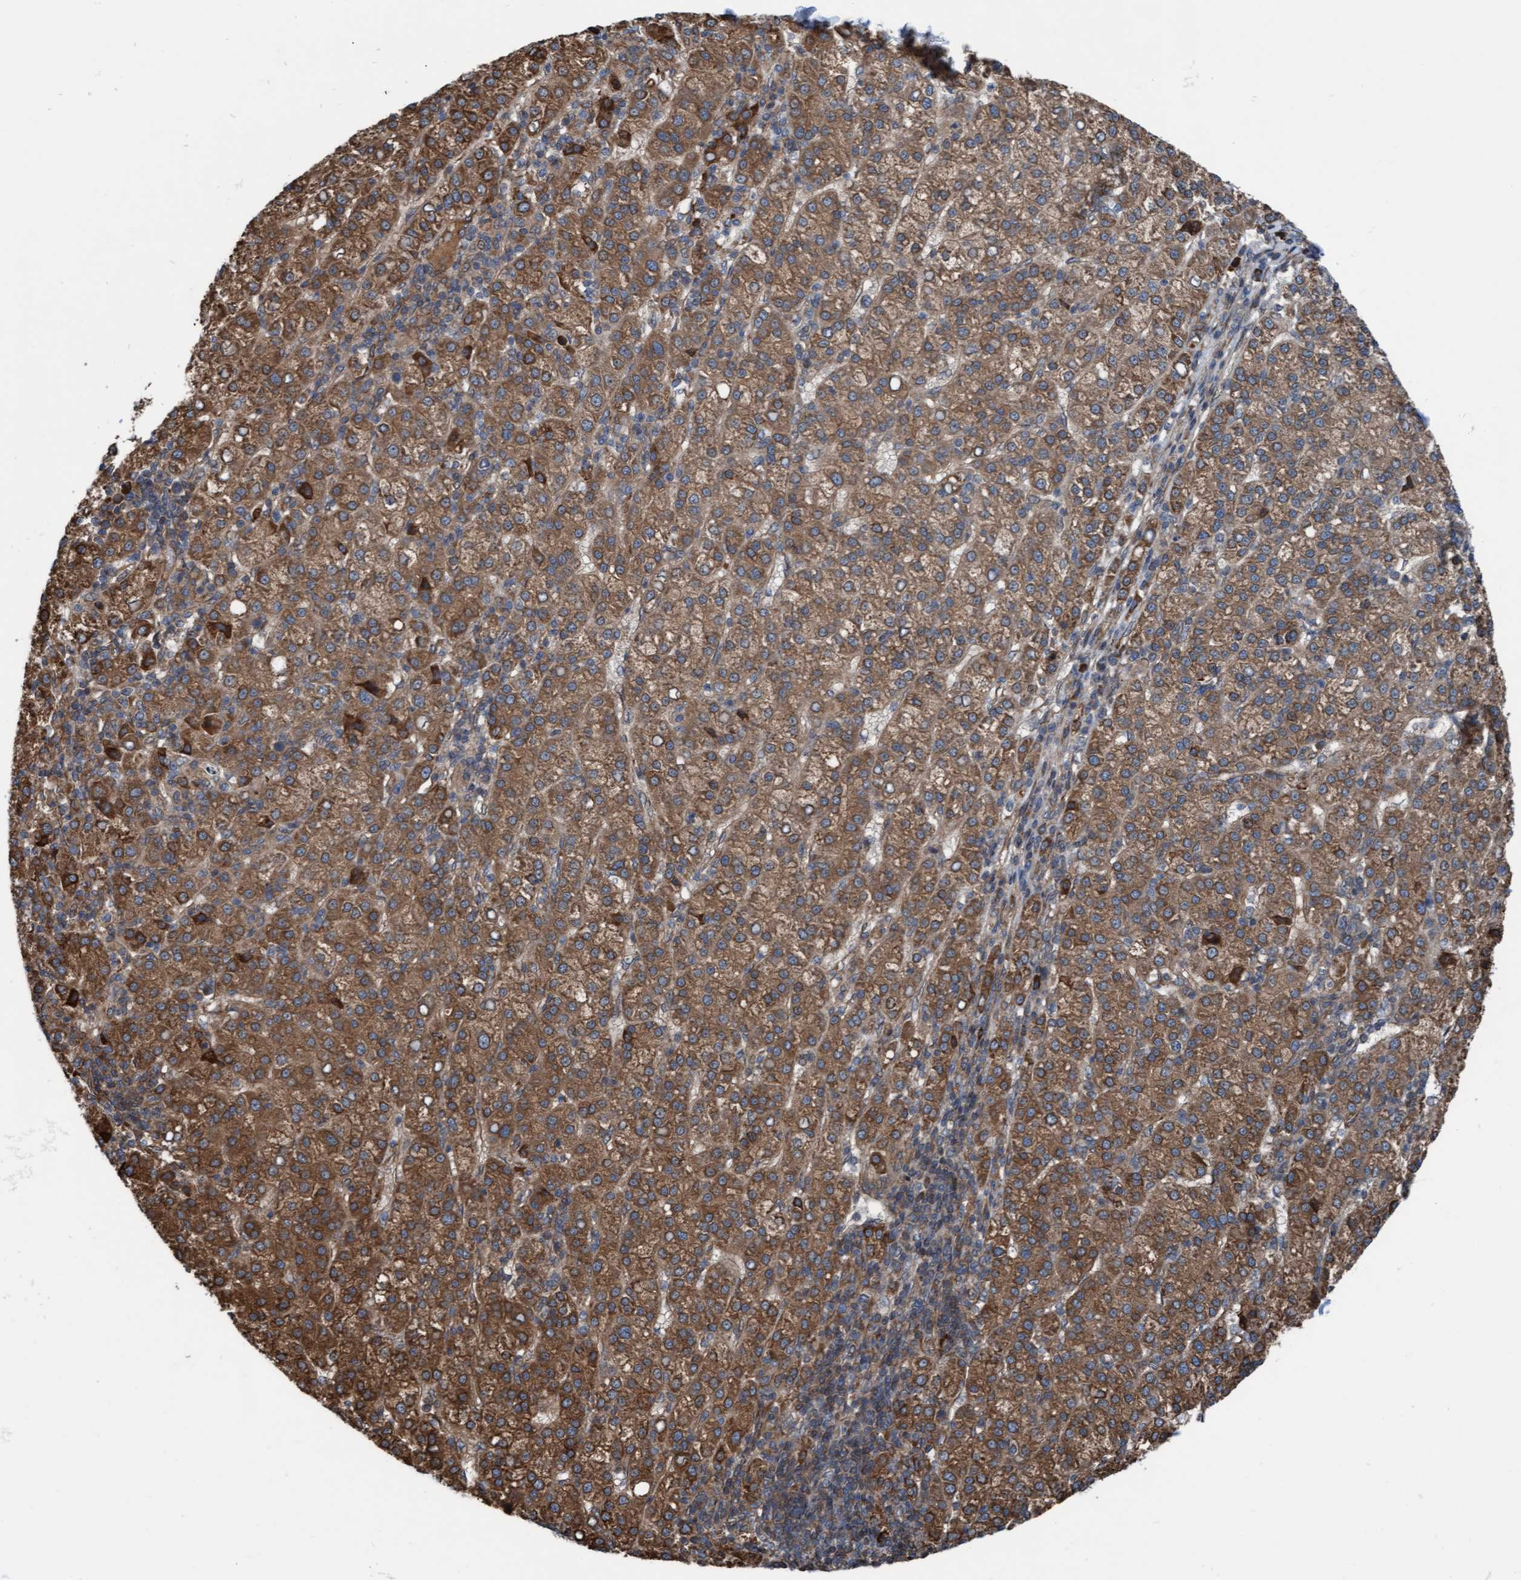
{"staining": {"intensity": "moderate", "quantity": ">75%", "location": "cytoplasmic/membranous"}, "tissue": "liver cancer", "cell_type": "Tumor cells", "image_type": "cancer", "snomed": [{"axis": "morphology", "description": "Carcinoma, Hepatocellular, NOS"}, {"axis": "topography", "description": "Liver"}], "caption": "Human liver cancer stained for a protein (brown) displays moderate cytoplasmic/membranous positive positivity in about >75% of tumor cells.", "gene": "RAP1GAP2", "patient": {"sex": "female", "age": 58}}